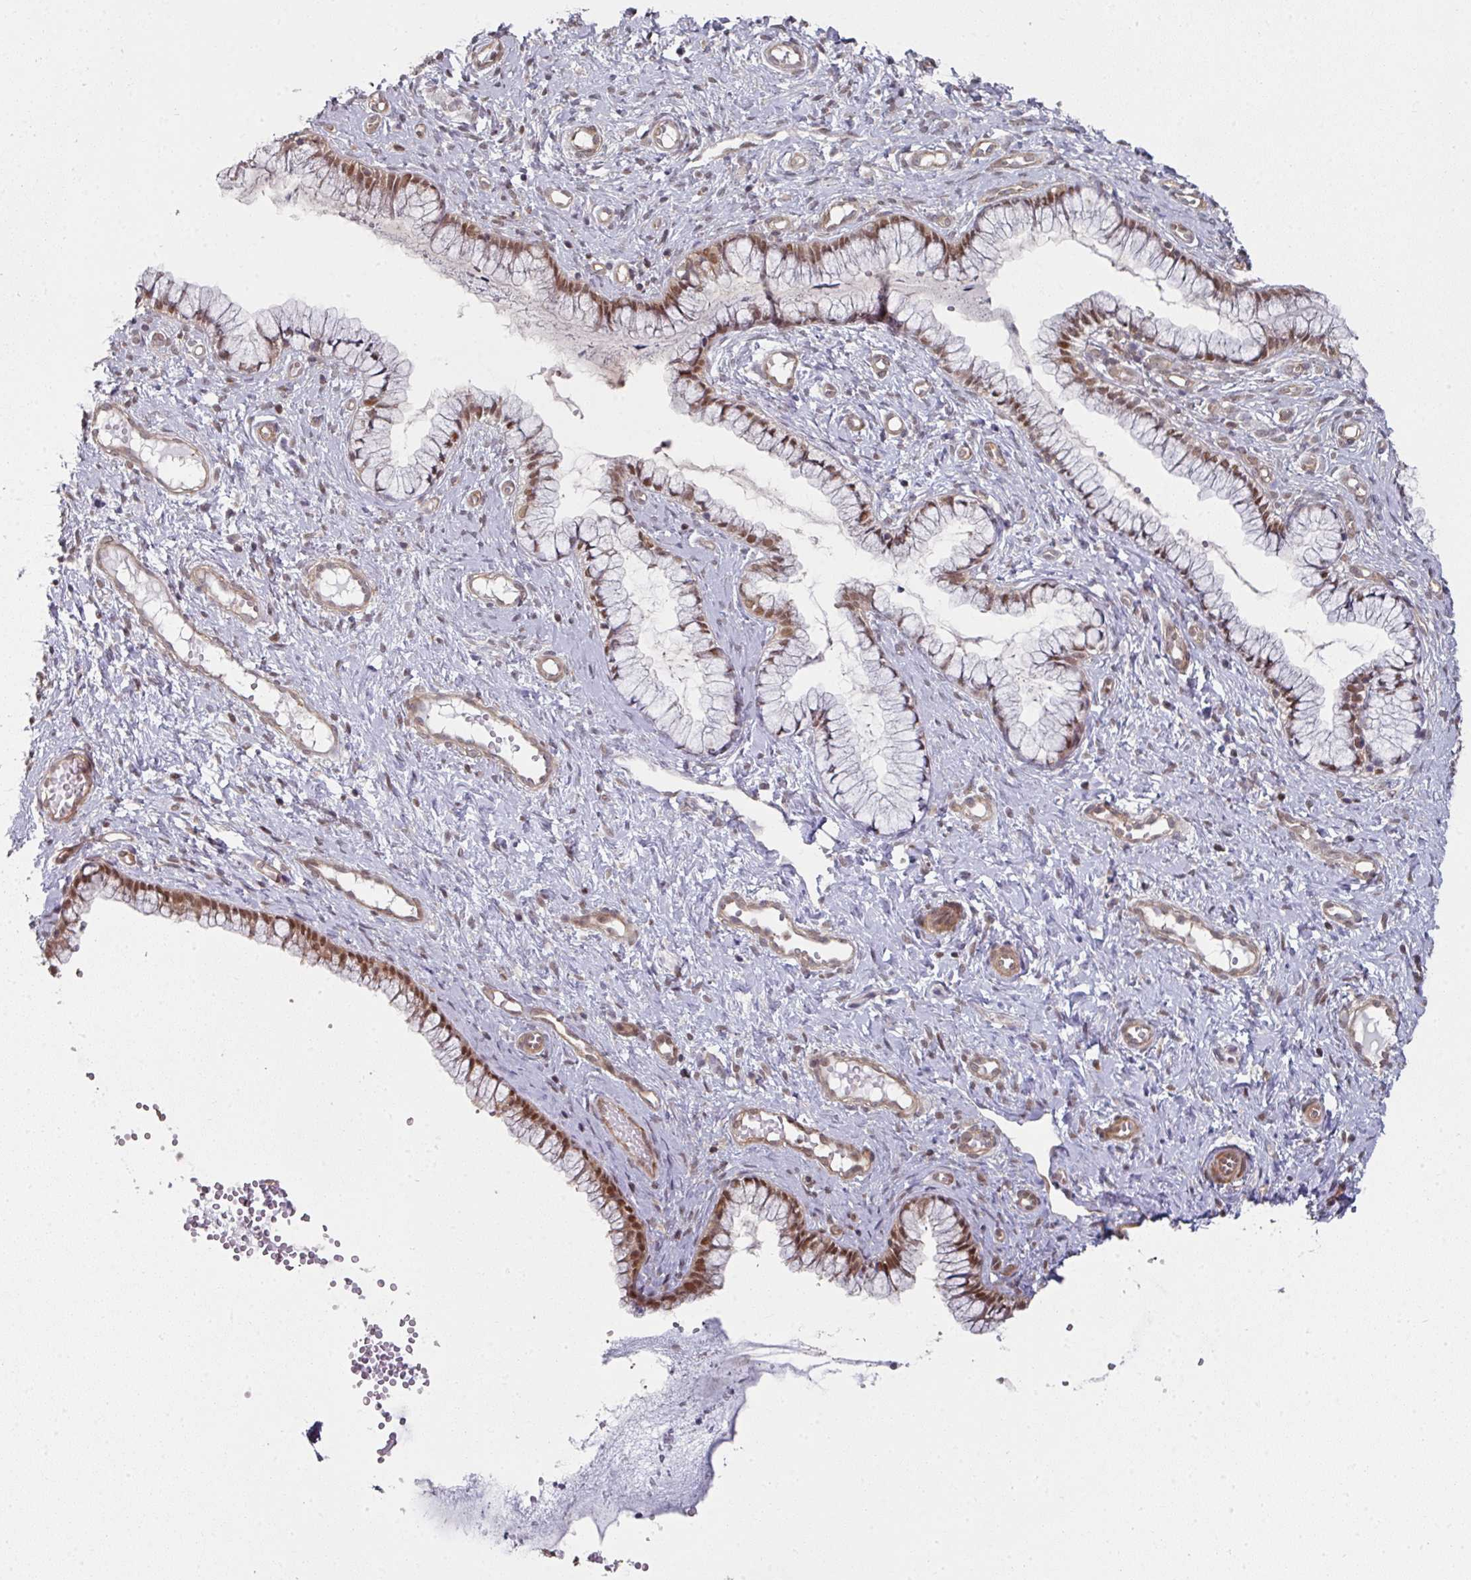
{"staining": {"intensity": "moderate", "quantity": ">75%", "location": "cytoplasmic/membranous,nuclear"}, "tissue": "cervix", "cell_type": "Glandular cells", "image_type": "normal", "snomed": [{"axis": "morphology", "description": "Normal tissue, NOS"}, {"axis": "topography", "description": "Cervix"}], "caption": "Moderate cytoplasmic/membranous,nuclear expression is present in about >75% of glandular cells in normal cervix.", "gene": "PSME3IP1", "patient": {"sex": "female", "age": 36}}